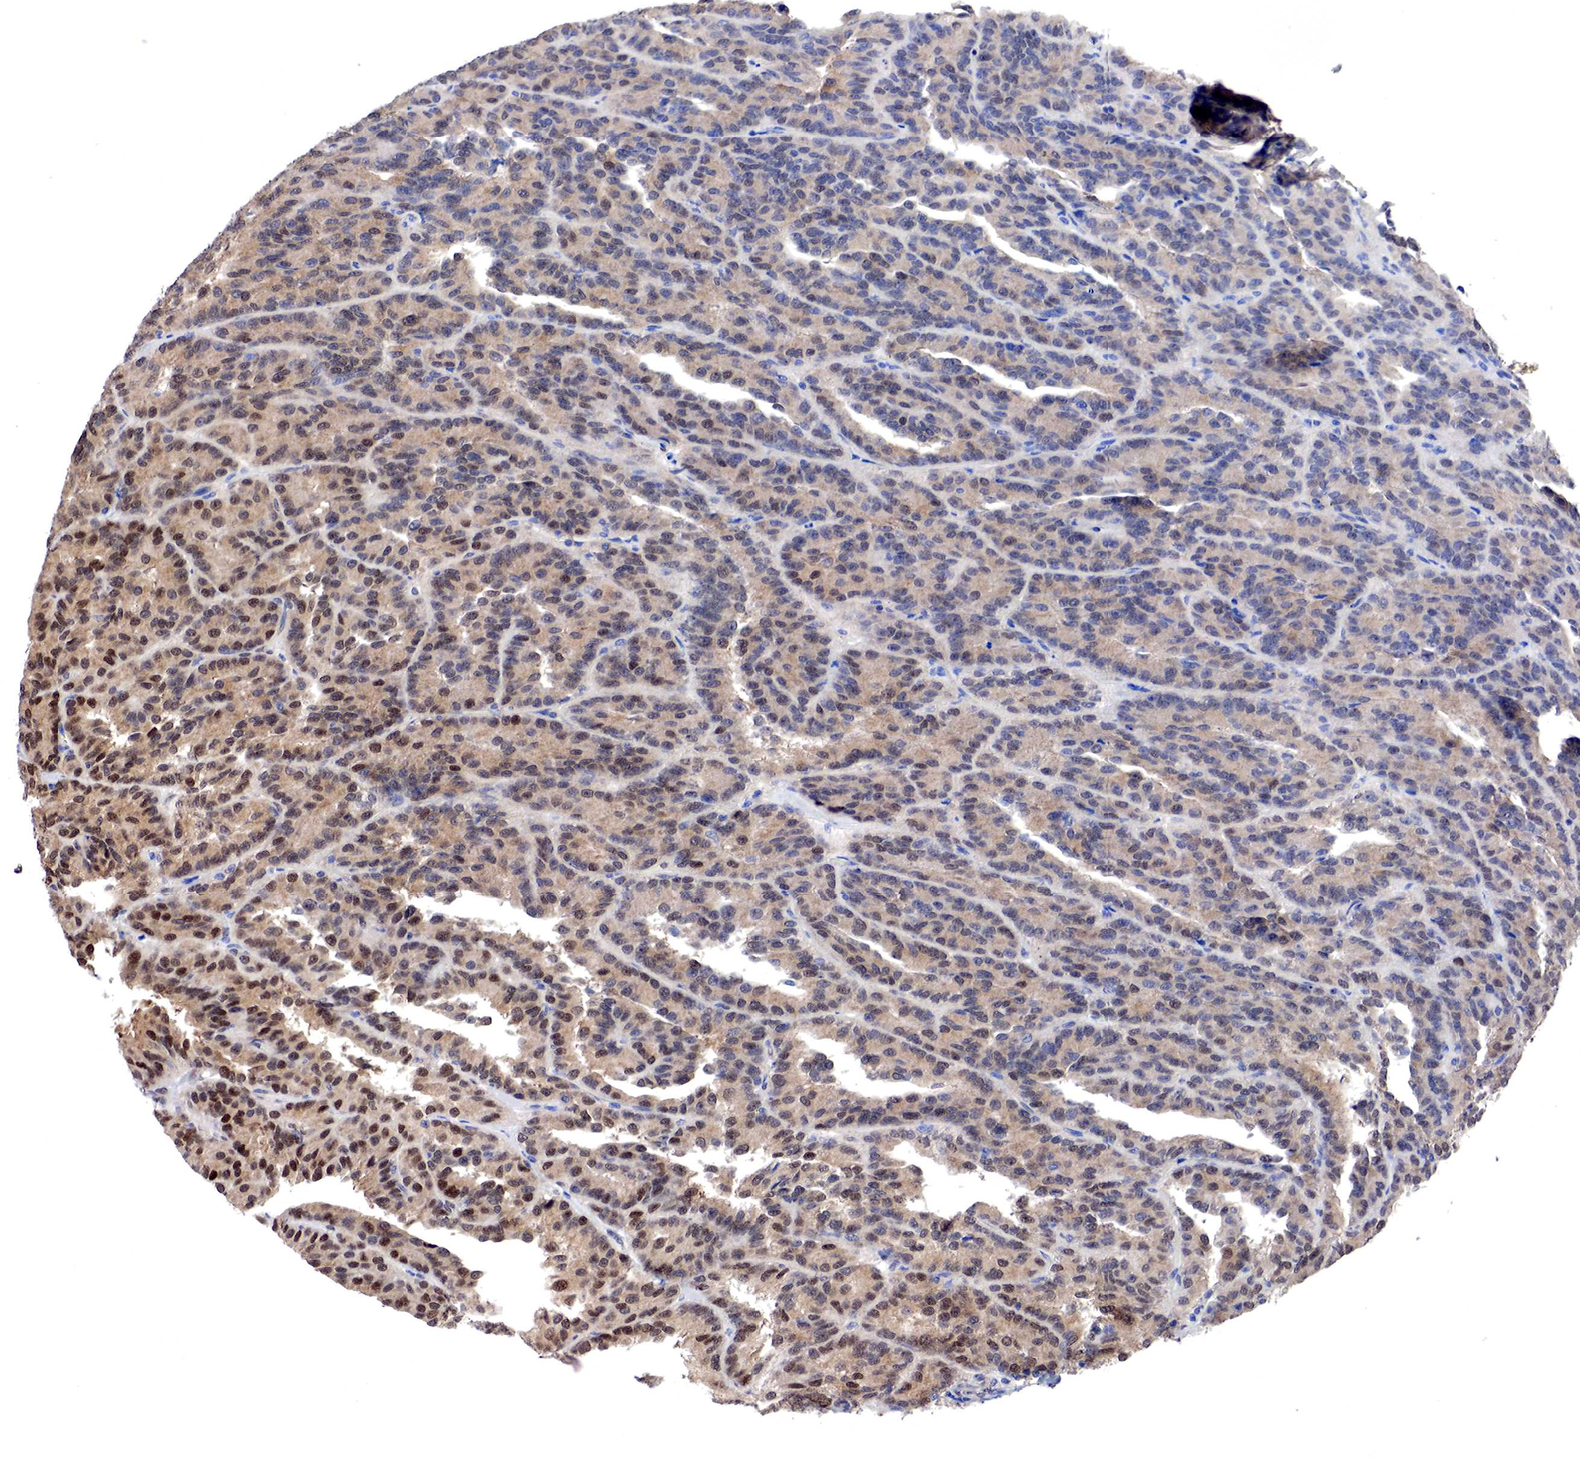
{"staining": {"intensity": "weak", "quantity": ">75%", "location": "cytoplasmic/membranous,nuclear"}, "tissue": "renal cancer", "cell_type": "Tumor cells", "image_type": "cancer", "snomed": [{"axis": "morphology", "description": "Adenocarcinoma, NOS"}, {"axis": "topography", "description": "Kidney"}], "caption": "Renal cancer (adenocarcinoma) stained with a protein marker exhibits weak staining in tumor cells.", "gene": "PABIR2", "patient": {"sex": "male", "age": 46}}